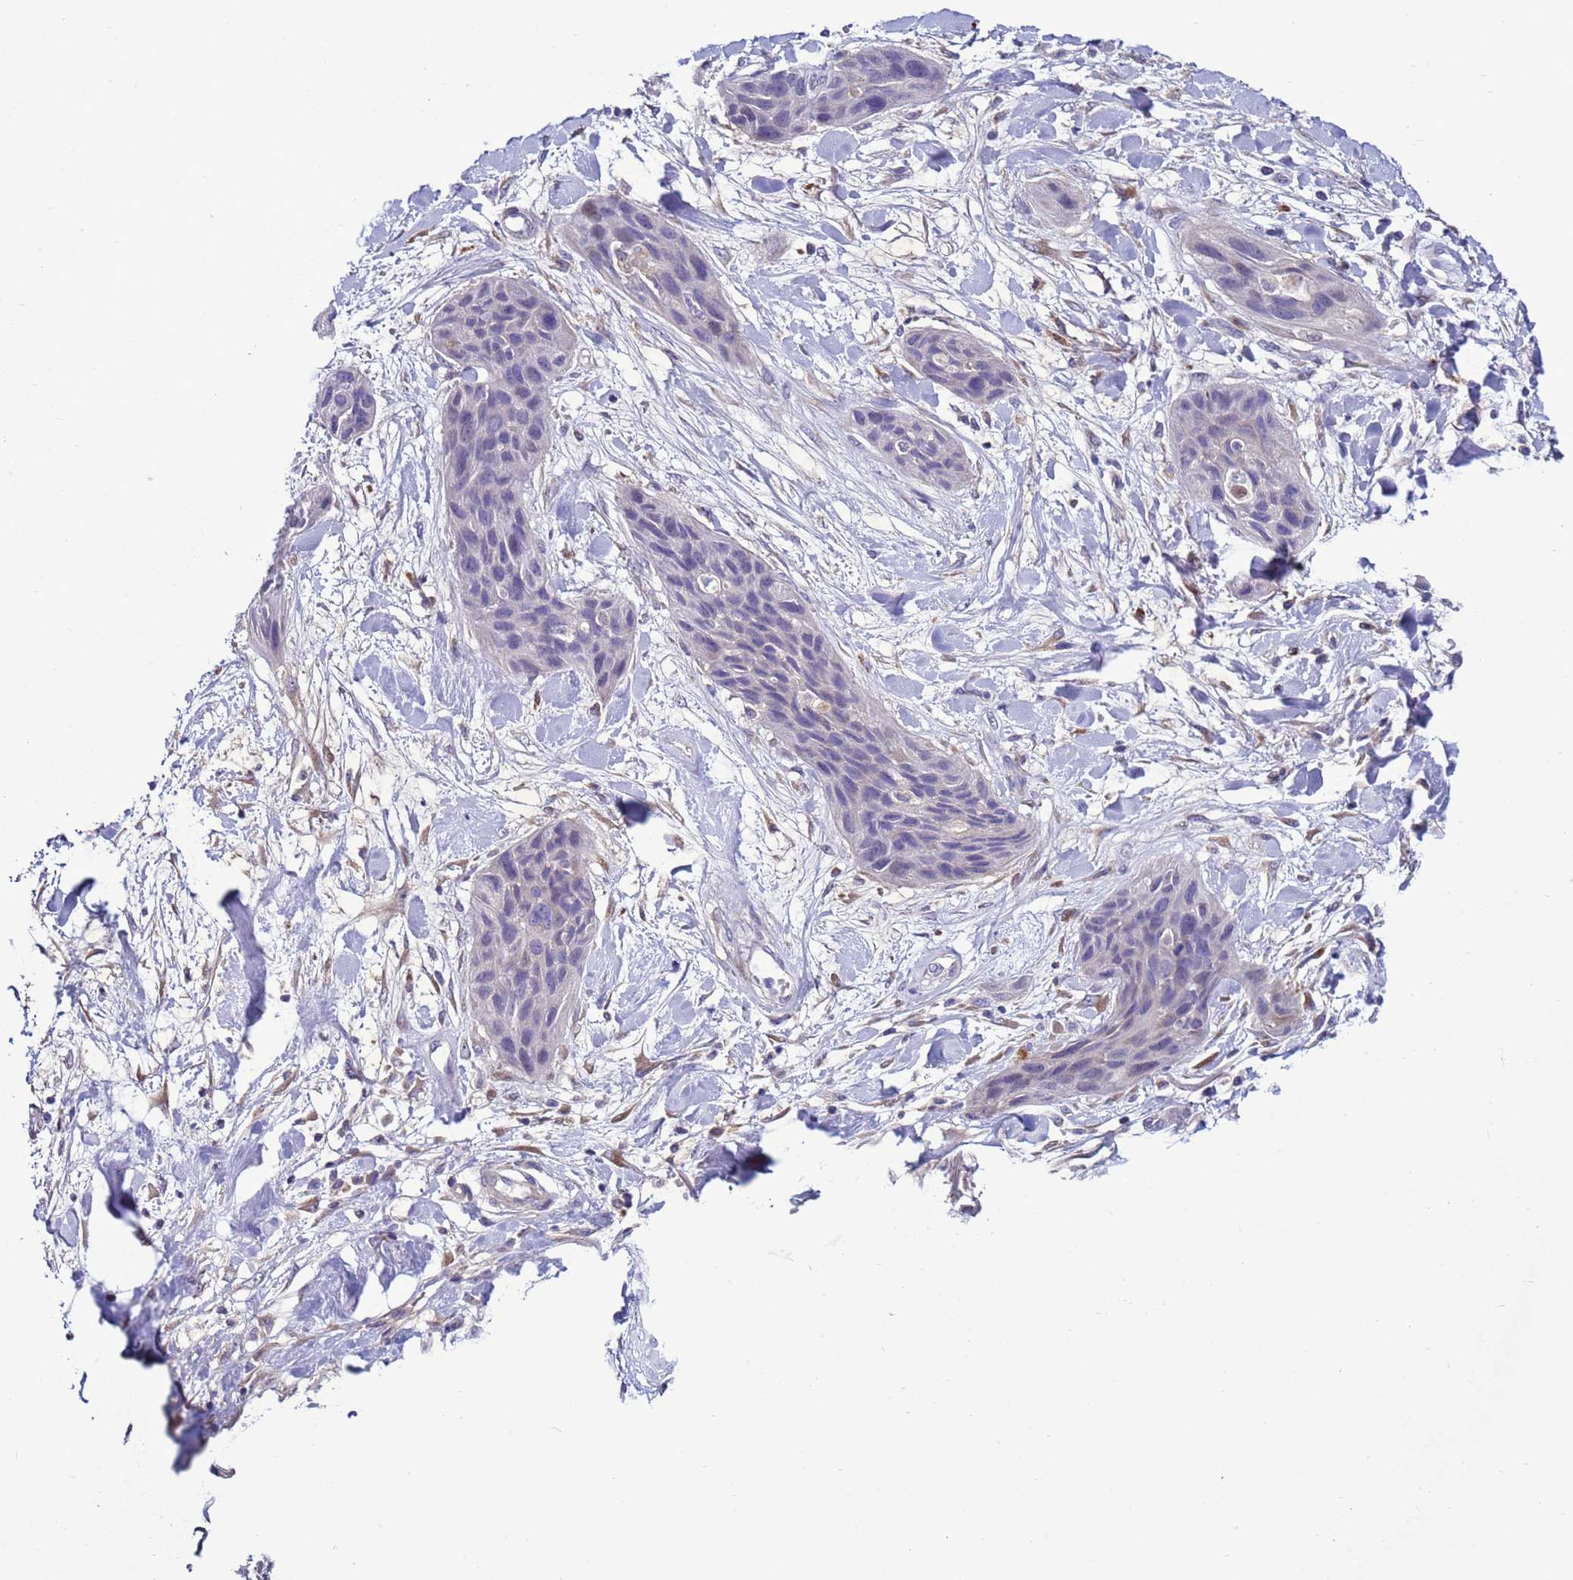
{"staining": {"intensity": "negative", "quantity": "none", "location": "none"}, "tissue": "lung cancer", "cell_type": "Tumor cells", "image_type": "cancer", "snomed": [{"axis": "morphology", "description": "Squamous cell carcinoma, NOS"}, {"axis": "topography", "description": "Lung"}], "caption": "DAB immunohistochemical staining of lung cancer (squamous cell carcinoma) displays no significant positivity in tumor cells.", "gene": "NAT2", "patient": {"sex": "female", "age": 70}}